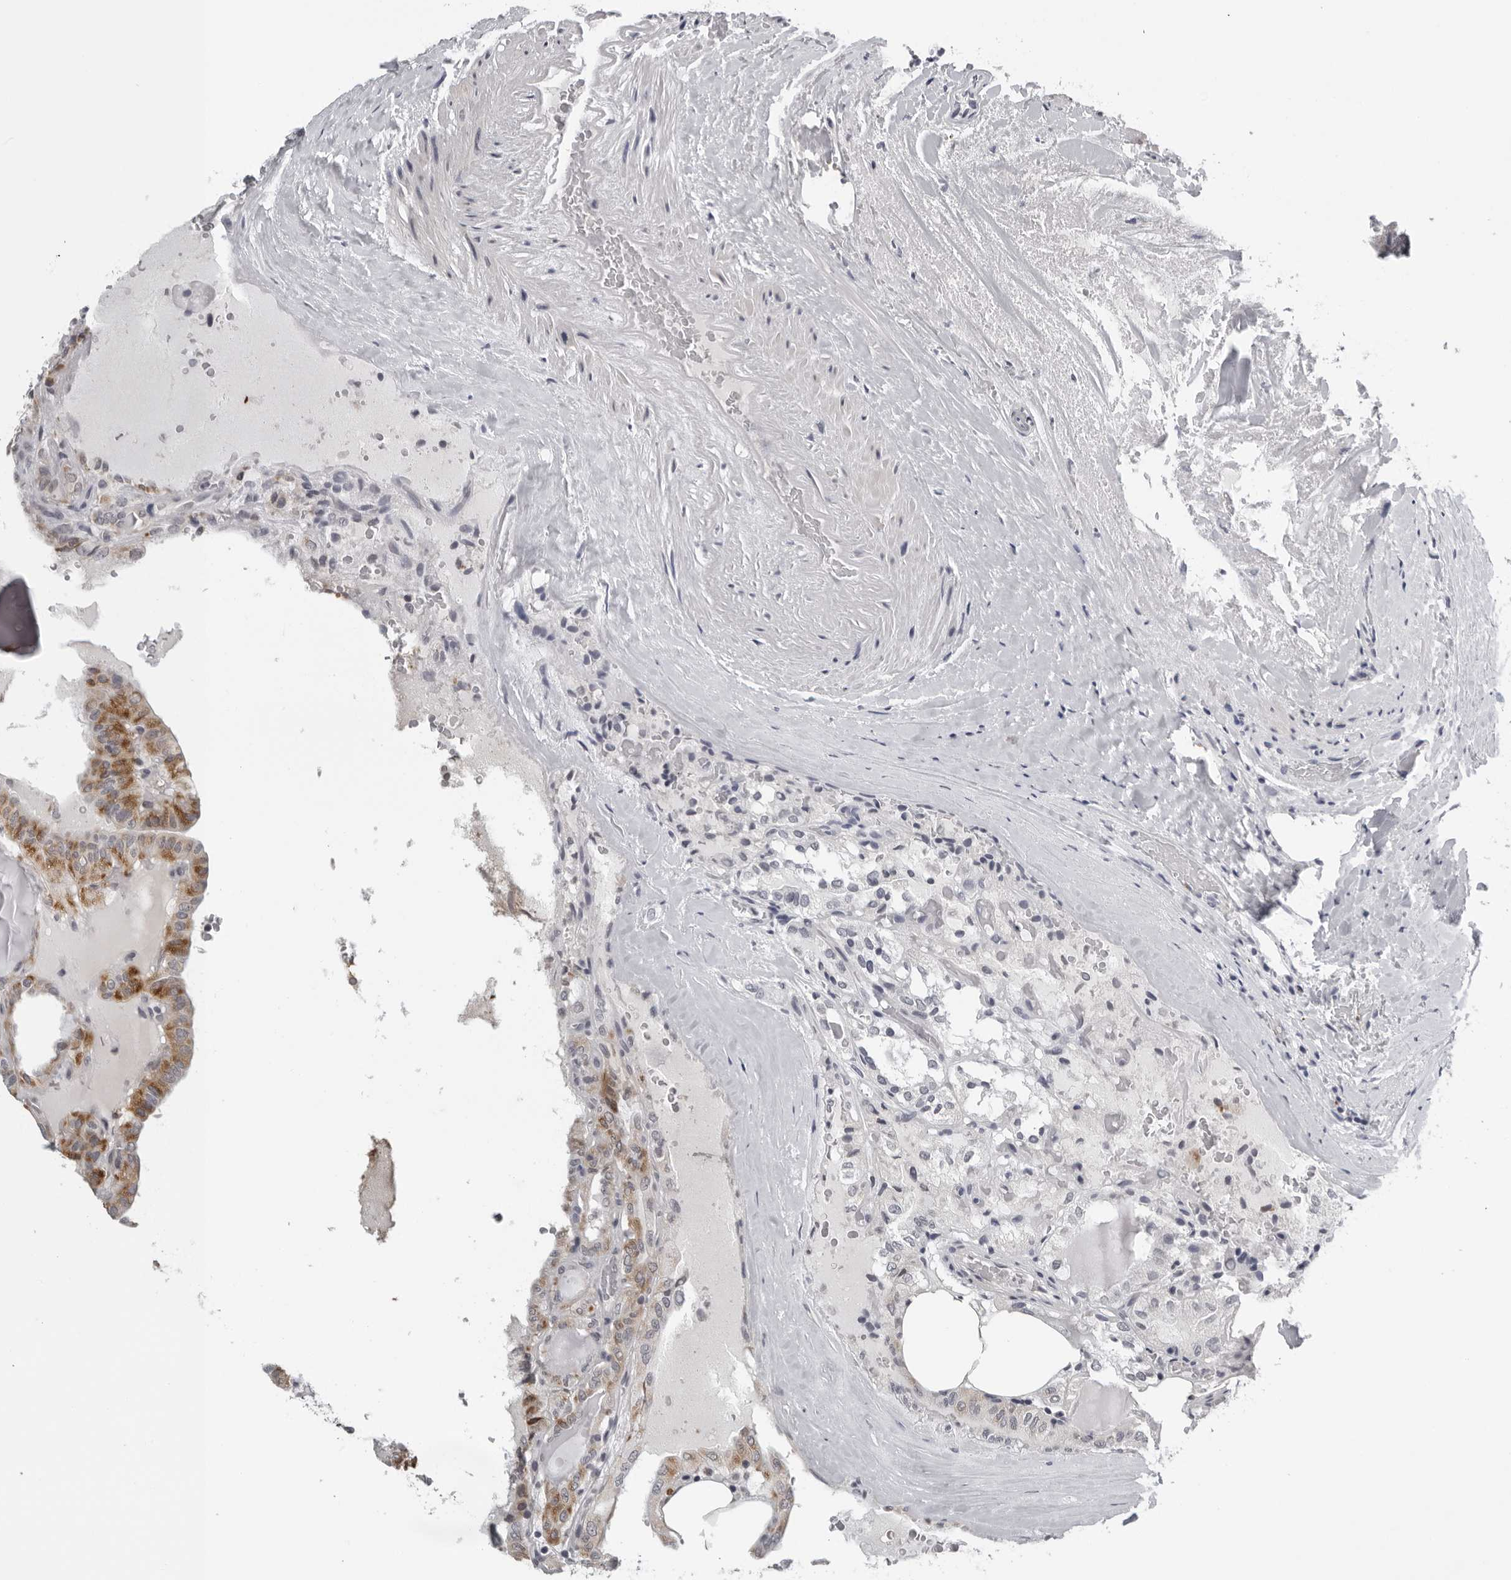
{"staining": {"intensity": "moderate", "quantity": "25%-75%", "location": "cytoplasmic/membranous"}, "tissue": "thyroid cancer", "cell_type": "Tumor cells", "image_type": "cancer", "snomed": [{"axis": "morphology", "description": "Papillary adenocarcinoma, NOS"}, {"axis": "topography", "description": "Thyroid gland"}], "caption": "This photomicrograph demonstrates thyroid cancer (papillary adenocarcinoma) stained with immunohistochemistry to label a protein in brown. The cytoplasmic/membranous of tumor cells show moderate positivity for the protein. Nuclei are counter-stained blue.", "gene": "CPT2", "patient": {"sex": "male", "age": 77}}